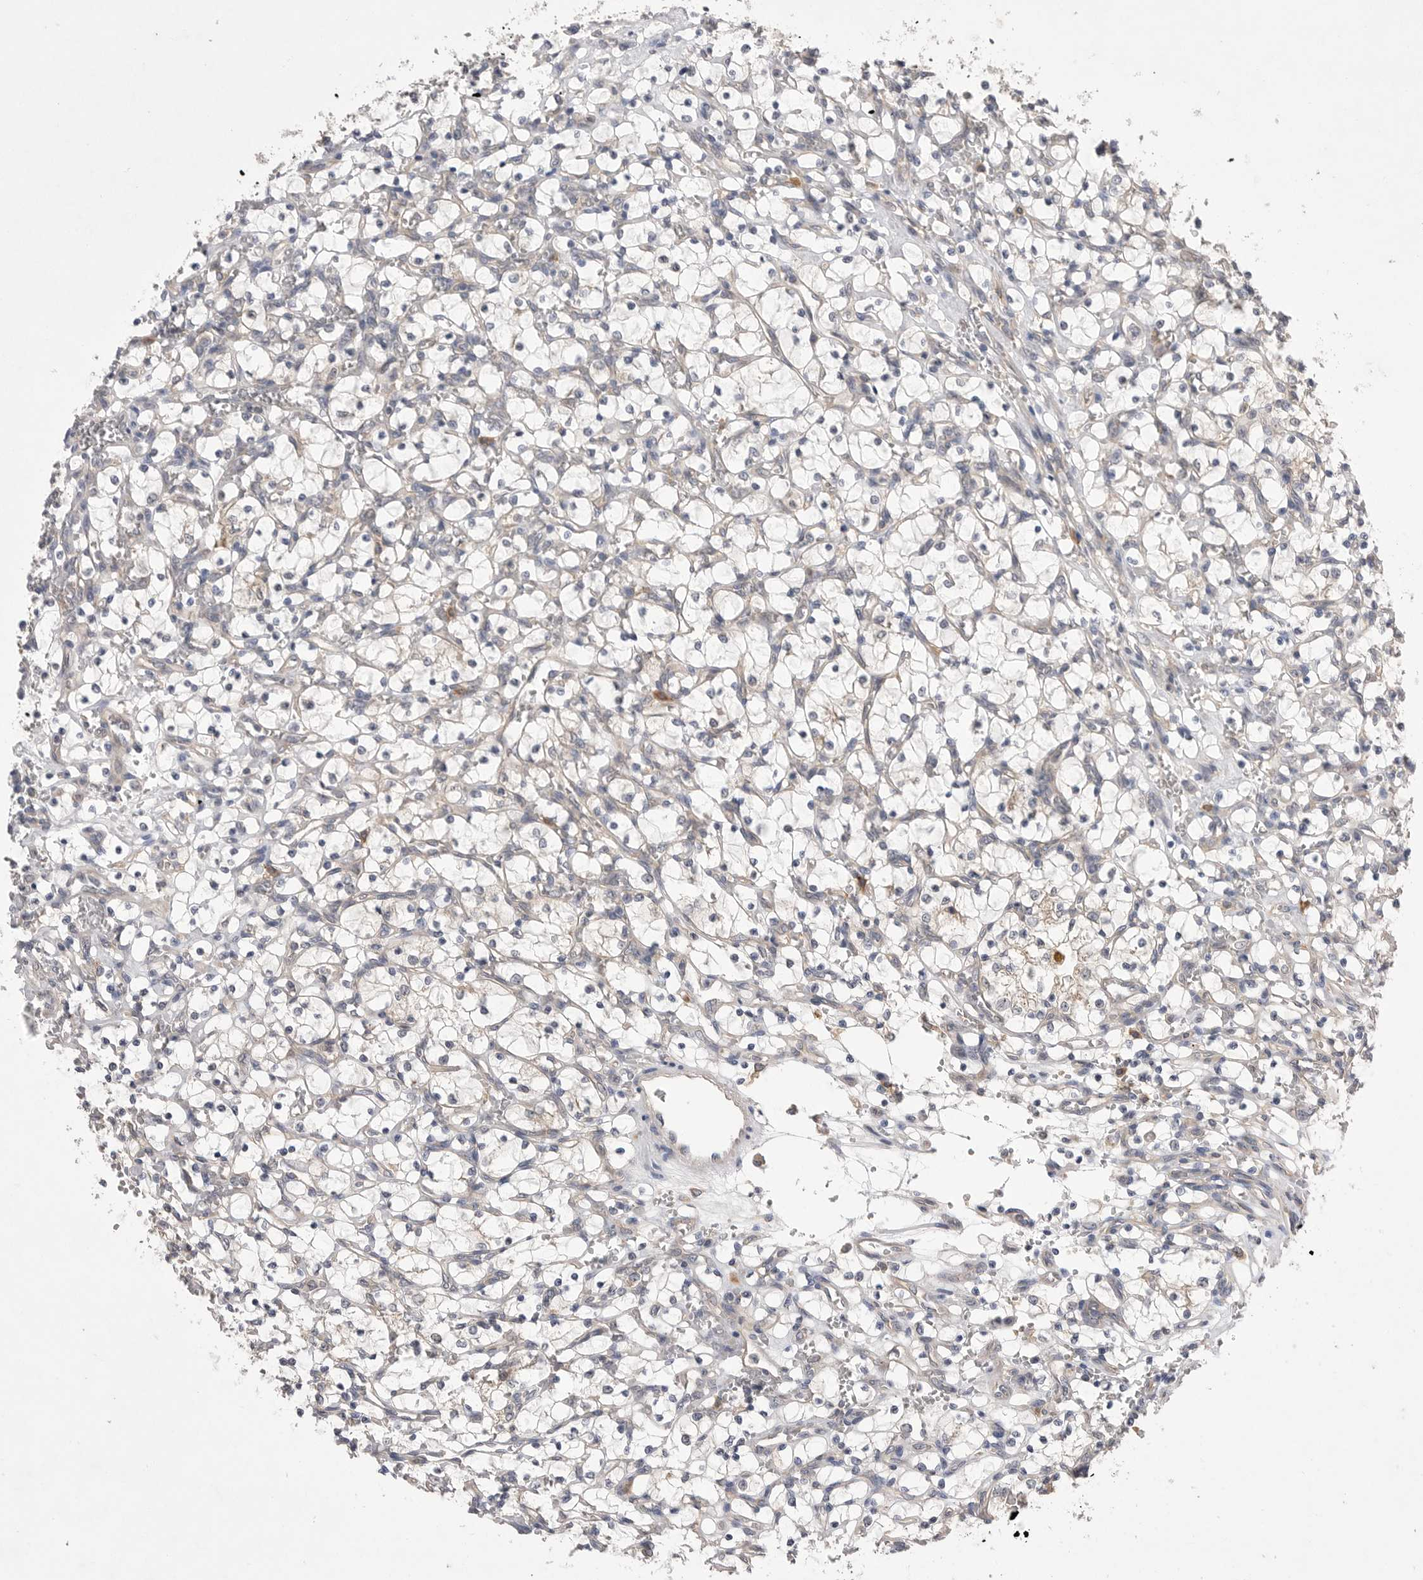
{"staining": {"intensity": "negative", "quantity": "none", "location": "none"}, "tissue": "renal cancer", "cell_type": "Tumor cells", "image_type": "cancer", "snomed": [{"axis": "morphology", "description": "Adenocarcinoma, NOS"}, {"axis": "topography", "description": "Kidney"}], "caption": "DAB immunohistochemical staining of renal cancer (adenocarcinoma) exhibits no significant positivity in tumor cells. Nuclei are stained in blue.", "gene": "VAC14", "patient": {"sex": "female", "age": 69}}